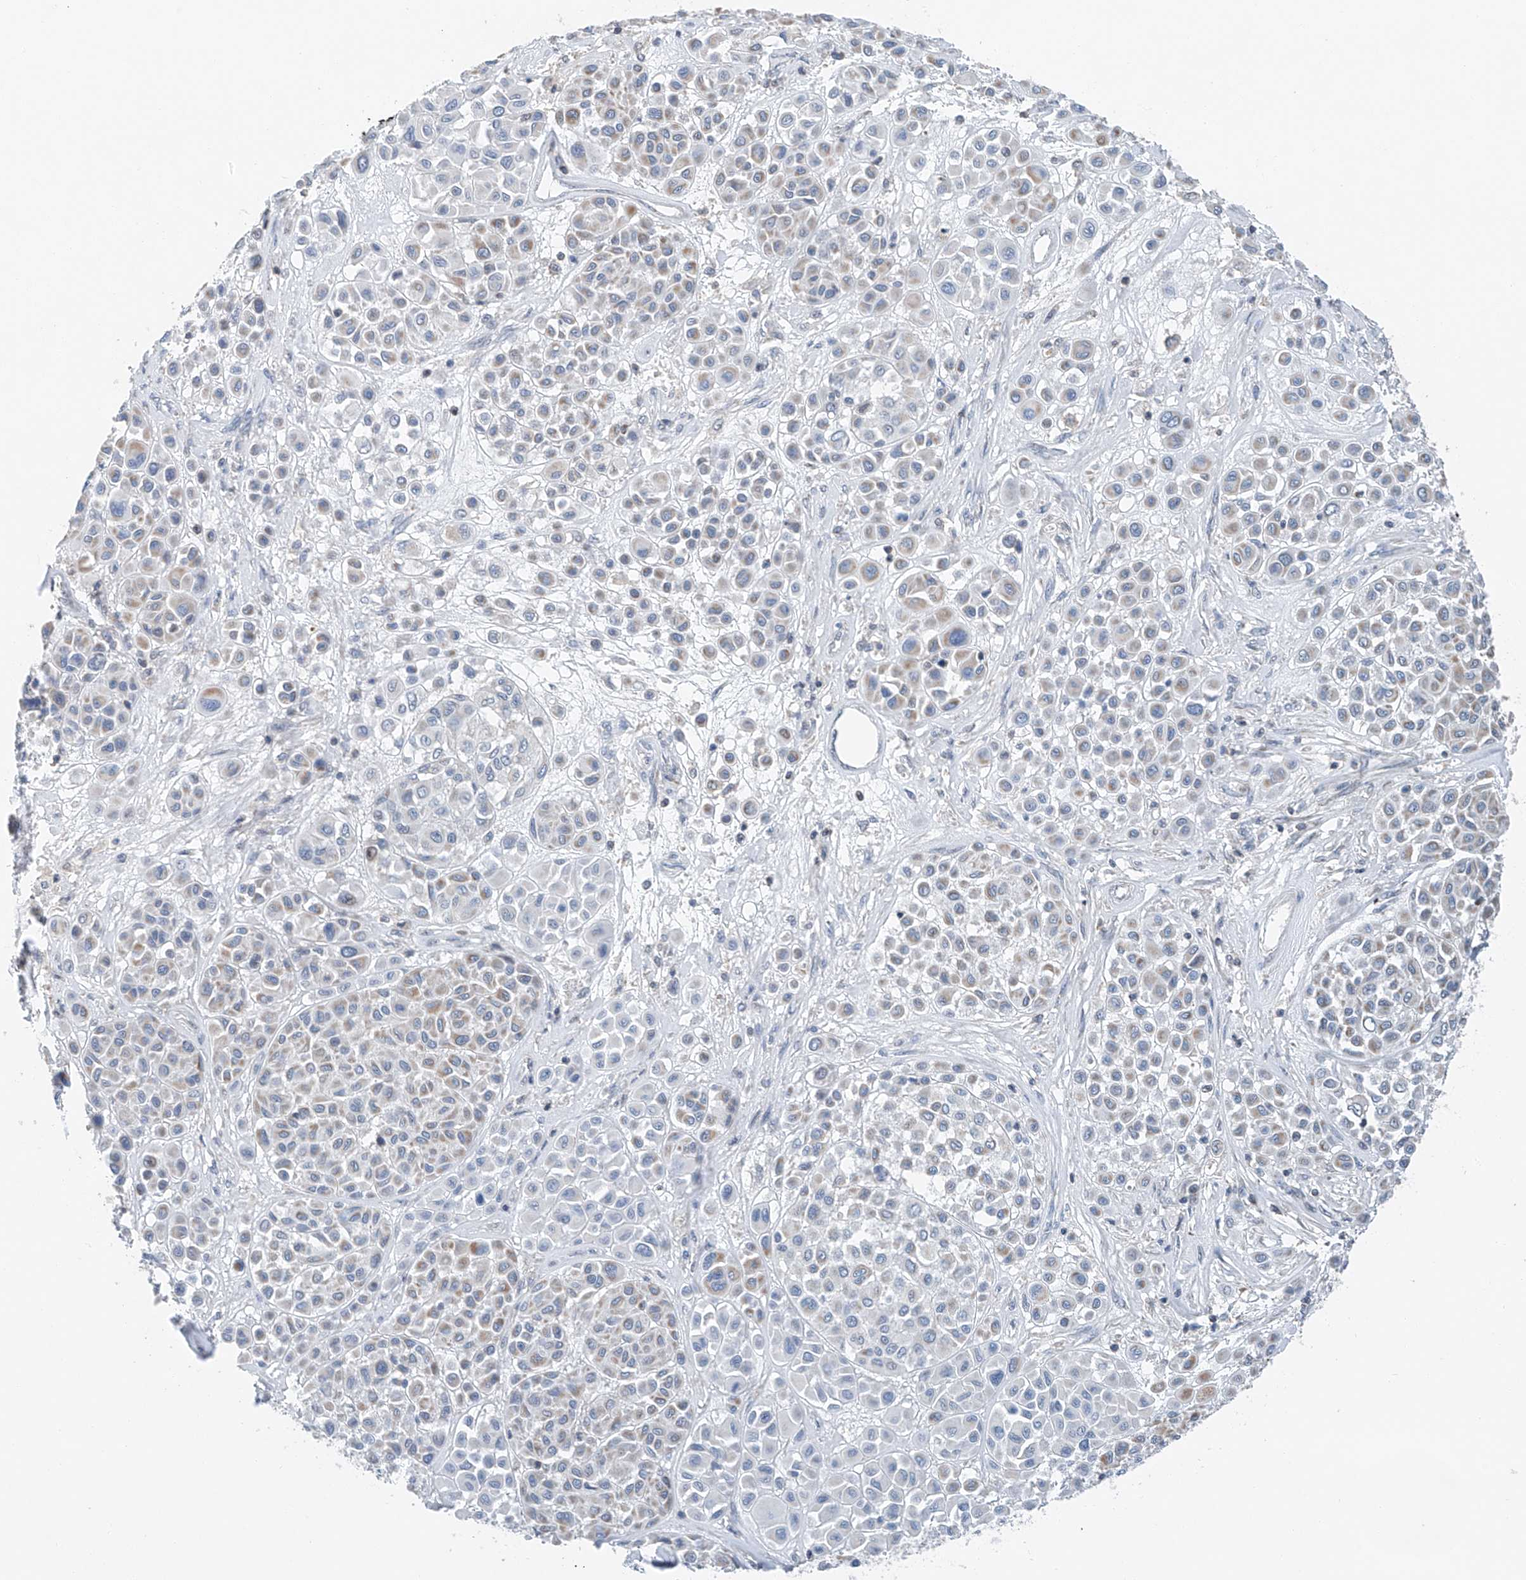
{"staining": {"intensity": "weak", "quantity": "<25%", "location": "cytoplasmic/membranous"}, "tissue": "melanoma", "cell_type": "Tumor cells", "image_type": "cancer", "snomed": [{"axis": "morphology", "description": "Malignant melanoma, Metastatic site"}, {"axis": "topography", "description": "Soft tissue"}], "caption": "Immunohistochemistry (IHC) image of neoplastic tissue: human melanoma stained with DAB exhibits no significant protein positivity in tumor cells. (DAB (3,3'-diaminobenzidine) immunohistochemistry, high magnification).", "gene": "KLF15", "patient": {"sex": "male", "age": 41}}